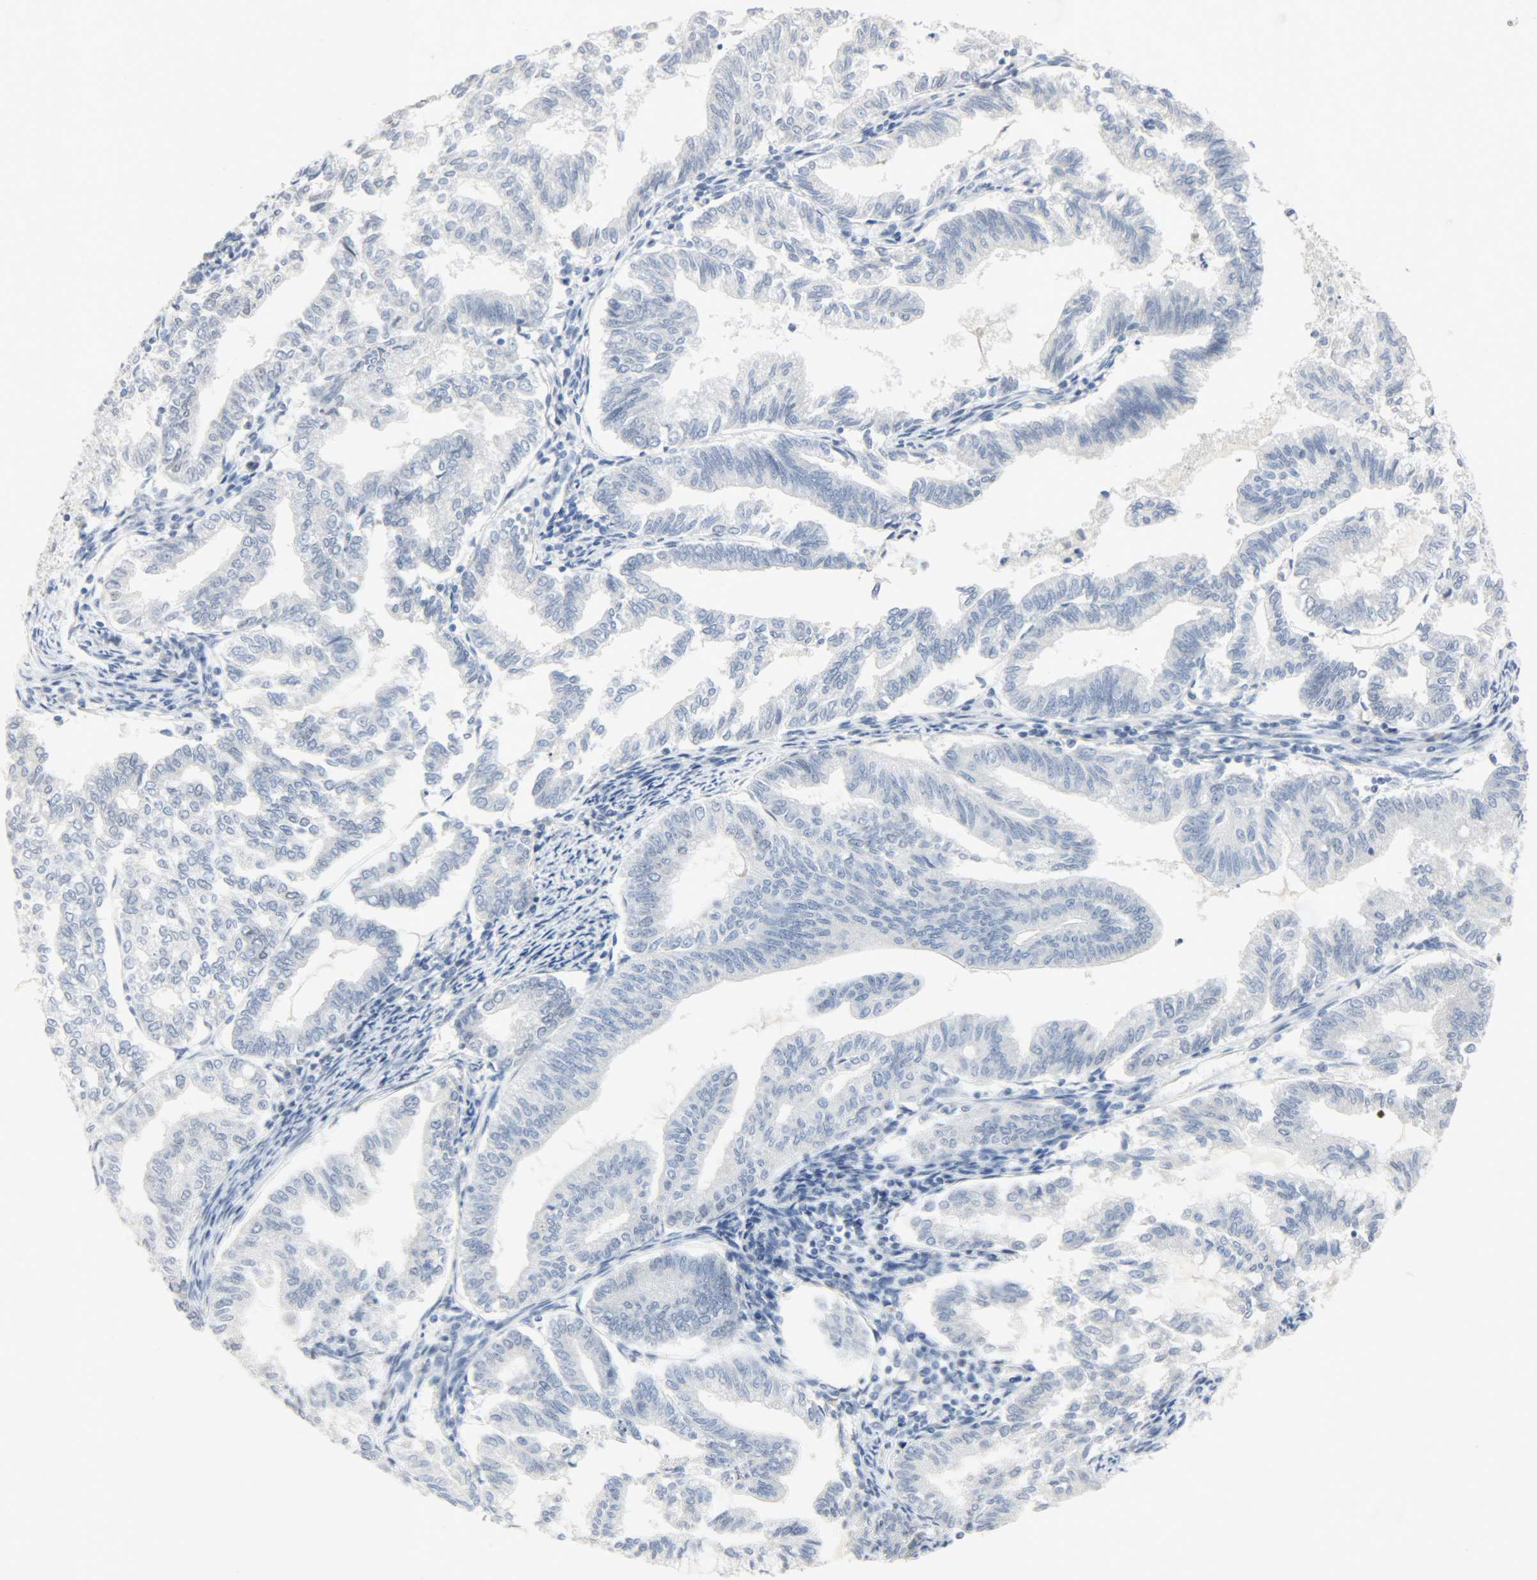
{"staining": {"intensity": "negative", "quantity": "none", "location": "none"}, "tissue": "endometrial cancer", "cell_type": "Tumor cells", "image_type": "cancer", "snomed": [{"axis": "morphology", "description": "Adenocarcinoma, NOS"}, {"axis": "topography", "description": "Endometrium"}], "caption": "Protein analysis of endometrial adenocarcinoma reveals no significant staining in tumor cells.", "gene": "HELLS", "patient": {"sex": "female", "age": 79}}